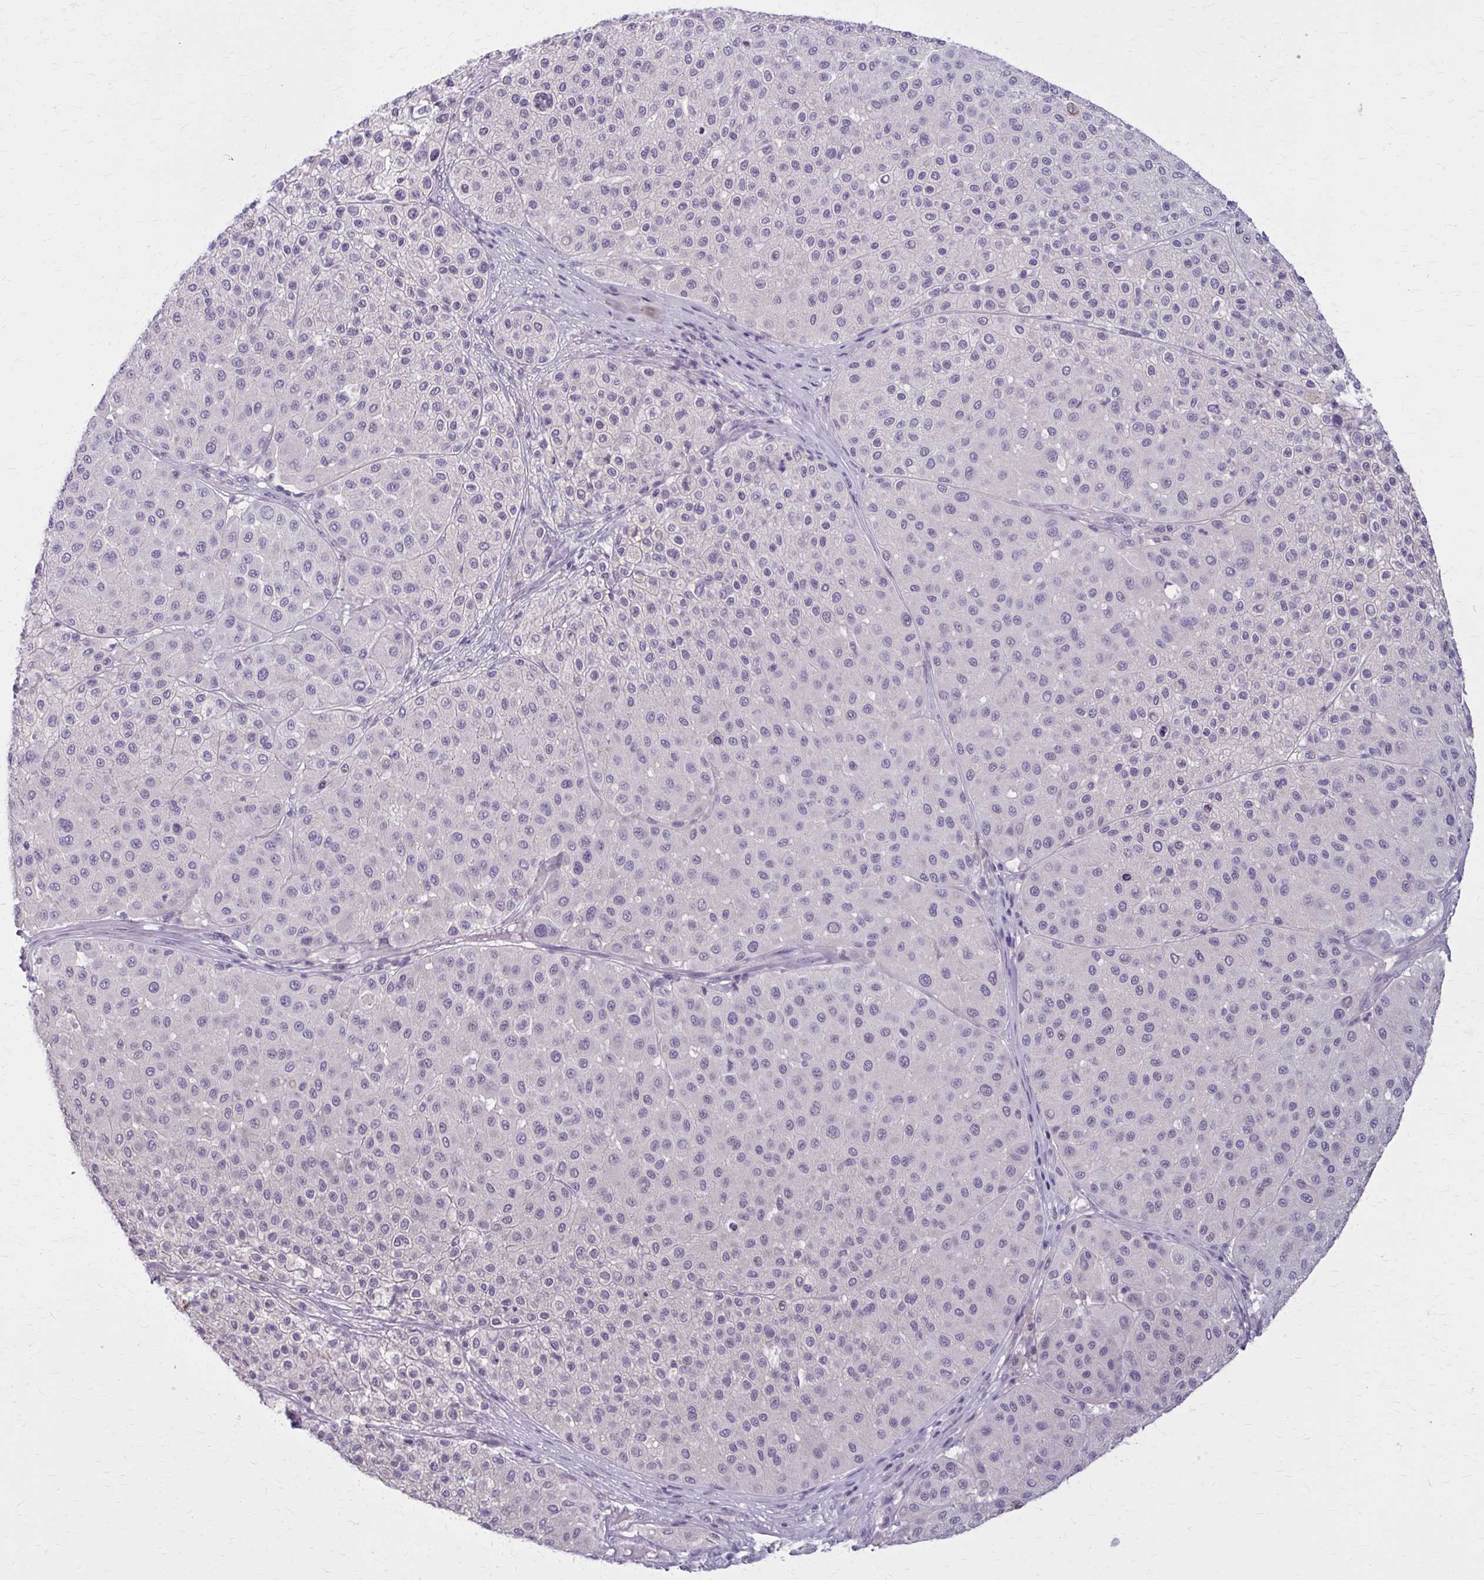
{"staining": {"intensity": "negative", "quantity": "none", "location": "none"}, "tissue": "melanoma", "cell_type": "Tumor cells", "image_type": "cancer", "snomed": [{"axis": "morphology", "description": "Malignant melanoma, Metastatic site"}, {"axis": "topography", "description": "Smooth muscle"}], "caption": "The IHC image has no significant positivity in tumor cells of malignant melanoma (metastatic site) tissue. (Brightfield microscopy of DAB (3,3'-diaminobenzidine) immunohistochemistry at high magnification).", "gene": "OR4A47", "patient": {"sex": "male", "age": 41}}